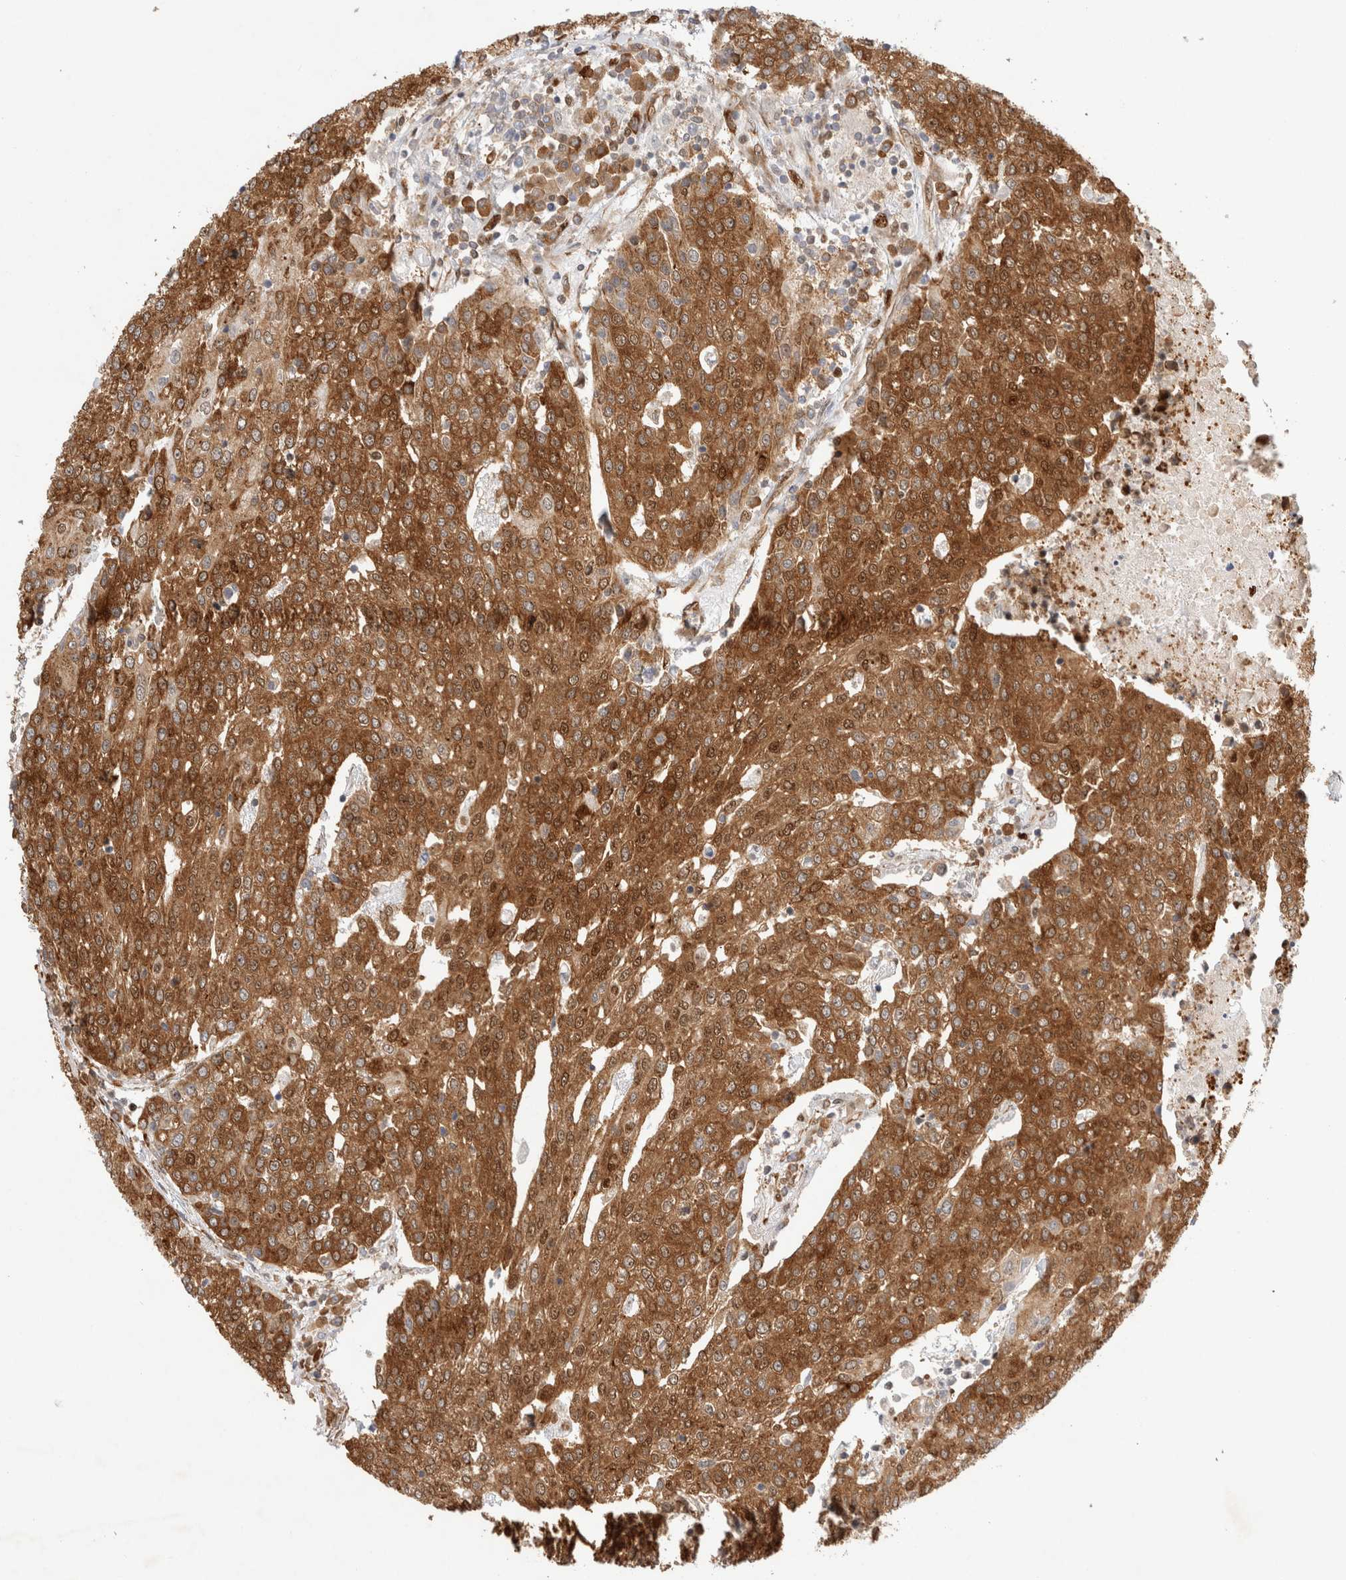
{"staining": {"intensity": "strong", "quantity": ">75%", "location": "cytoplasmic/membranous"}, "tissue": "urothelial cancer", "cell_type": "Tumor cells", "image_type": "cancer", "snomed": [{"axis": "morphology", "description": "Urothelial carcinoma, High grade"}, {"axis": "topography", "description": "Urinary bladder"}], "caption": "Human urothelial carcinoma (high-grade) stained for a protein (brown) shows strong cytoplasmic/membranous positive positivity in about >75% of tumor cells.", "gene": "TCF4", "patient": {"sex": "female", "age": 85}}